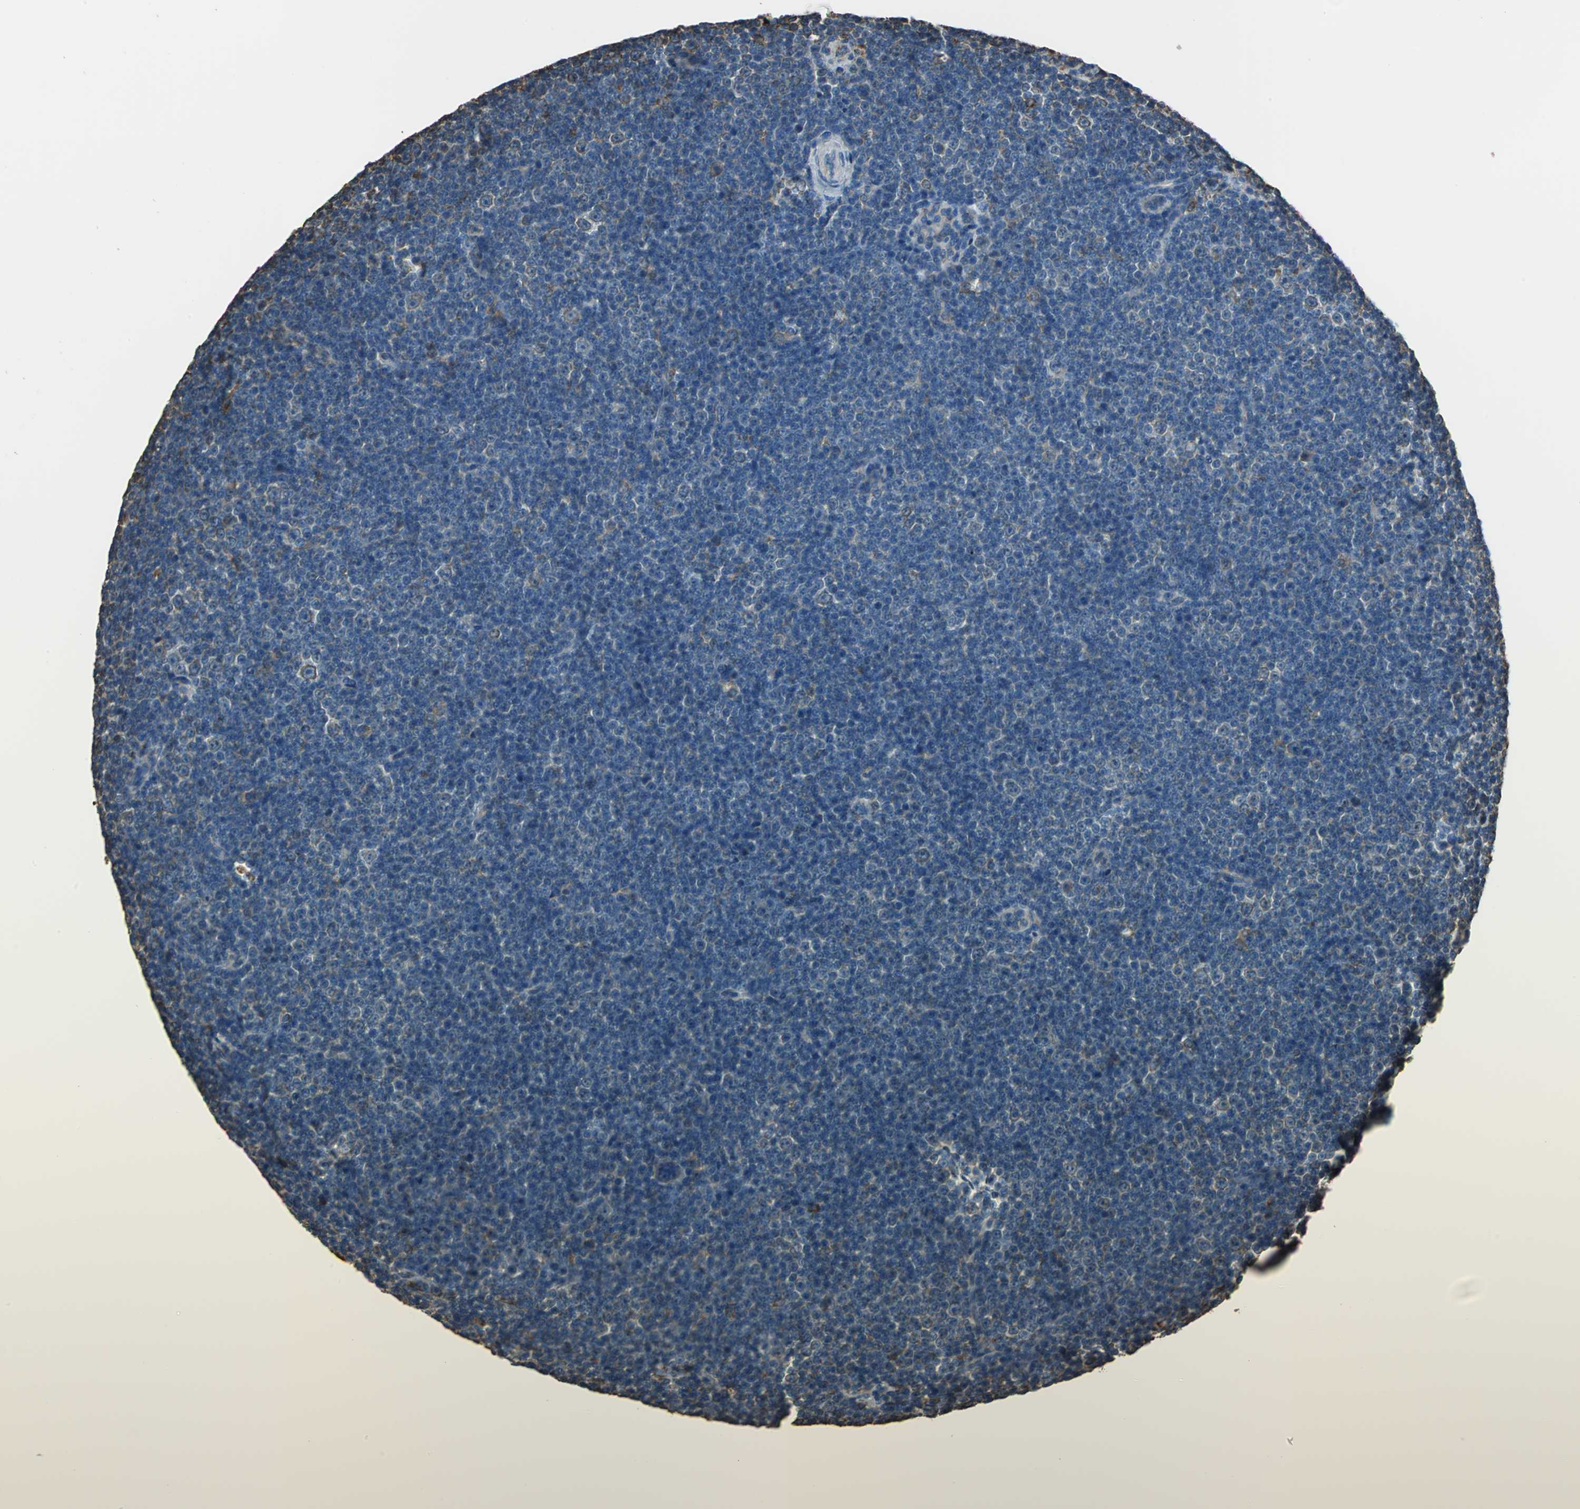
{"staining": {"intensity": "moderate", "quantity": ">75%", "location": "cytoplasmic/membranous"}, "tissue": "lymphoma", "cell_type": "Tumor cells", "image_type": "cancer", "snomed": [{"axis": "morphology", "description": "Malignant lymphoma, non-Hodgkin's type, Low grade"}, {"axis": "topography", "description": "Lymph node"}], "caption": "Immunohistochemical staining of lymphoma displays medium levels of moderate cytoplasmic/membranous expression in approximately >75% of tumor cells.", "gene": "GPANK1", "patient": {"sex": "female", "age": 67}}